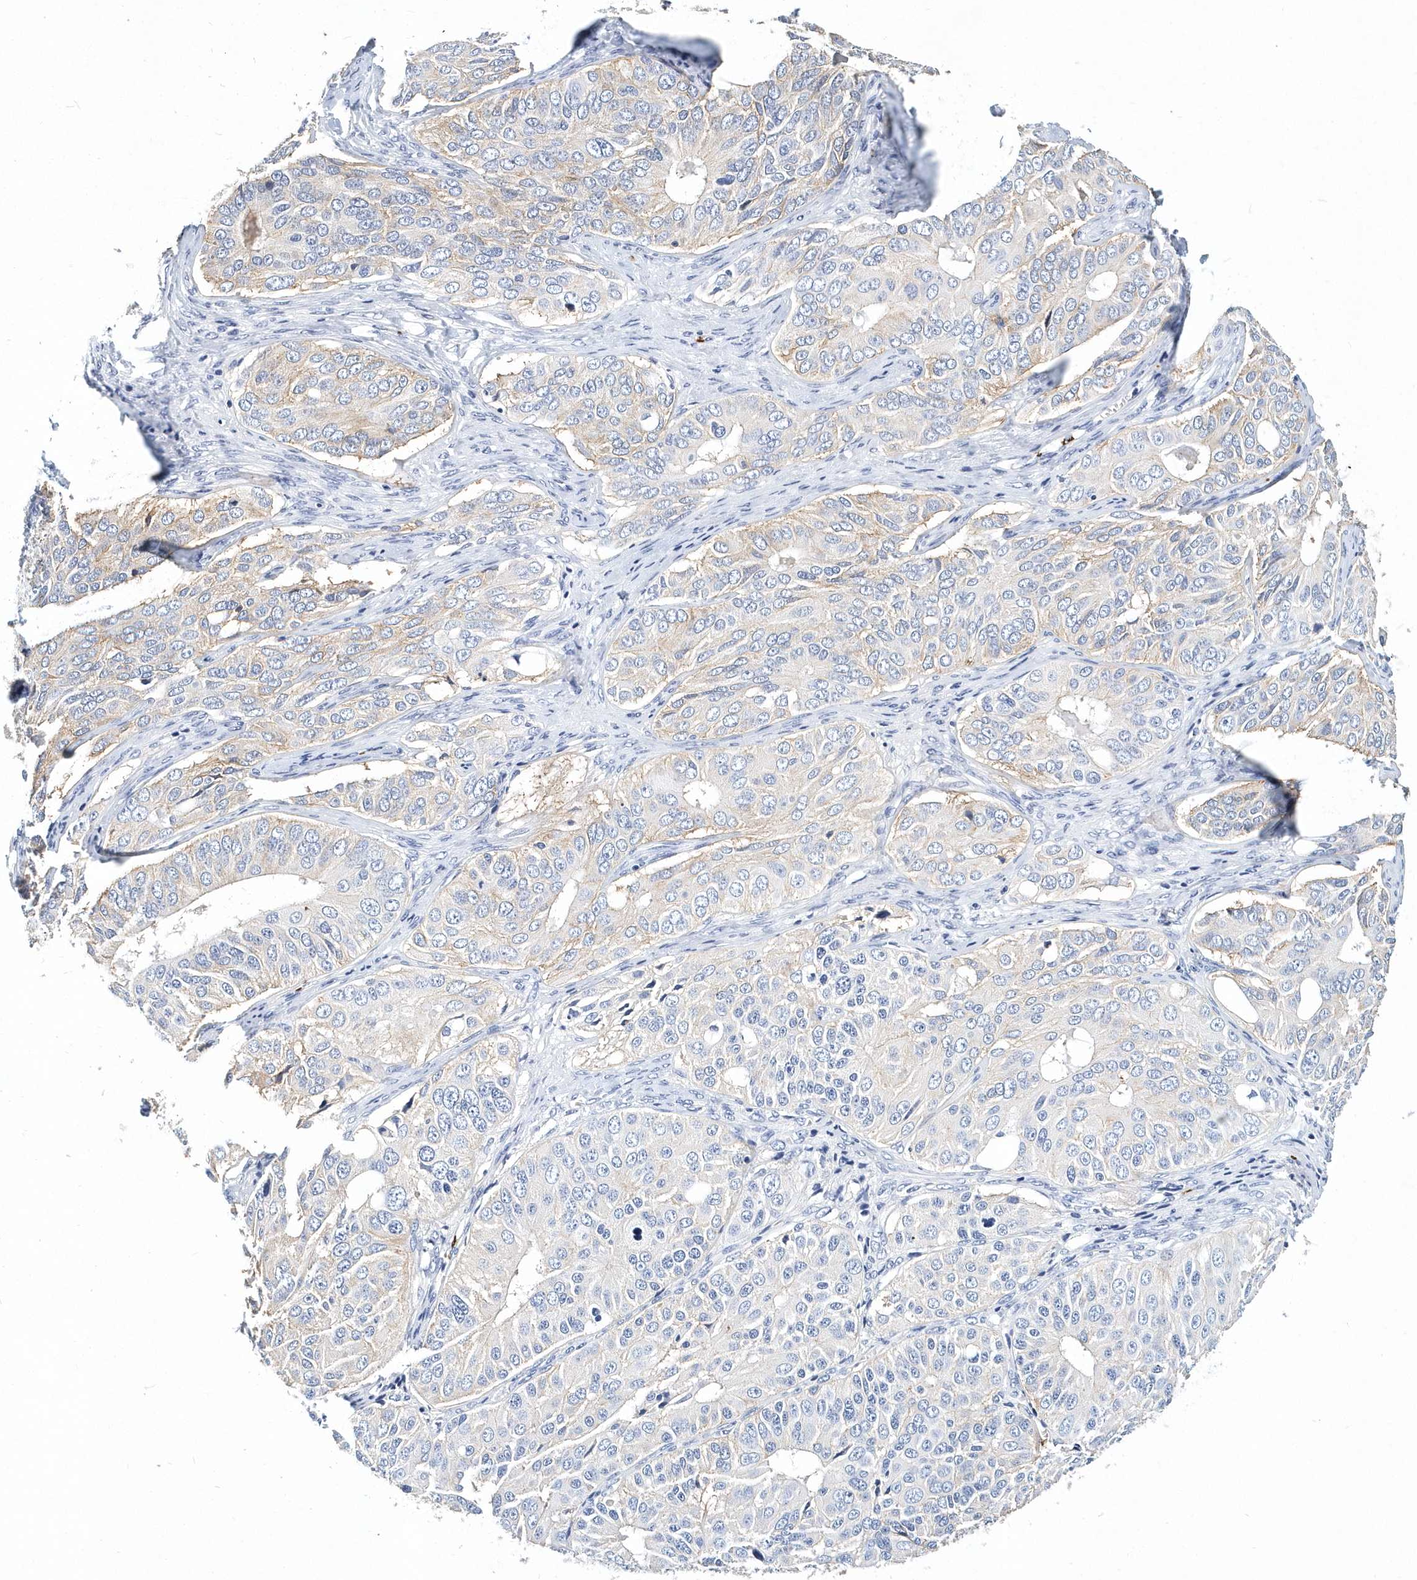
{"staining": {"intensity": "negative", "quantity": "none", "location": "none"}, "tissue": "ovarian cancer", "cell_type": "Tumor cells", "image_type": "cancer", "snomed": [{"axis": "morphology", "description": "Carcinoma, endometroid"}, {"axis": "topography", "description": "Ovary"}], "caption": "Immunohistochemistry (IHC) micrograph of human ovarian cancer stained for a protein (brown), which reveals no expression in tumor cells.", "gene": "ITGA2B", "patient": {"sex": "female", "age": 51}}